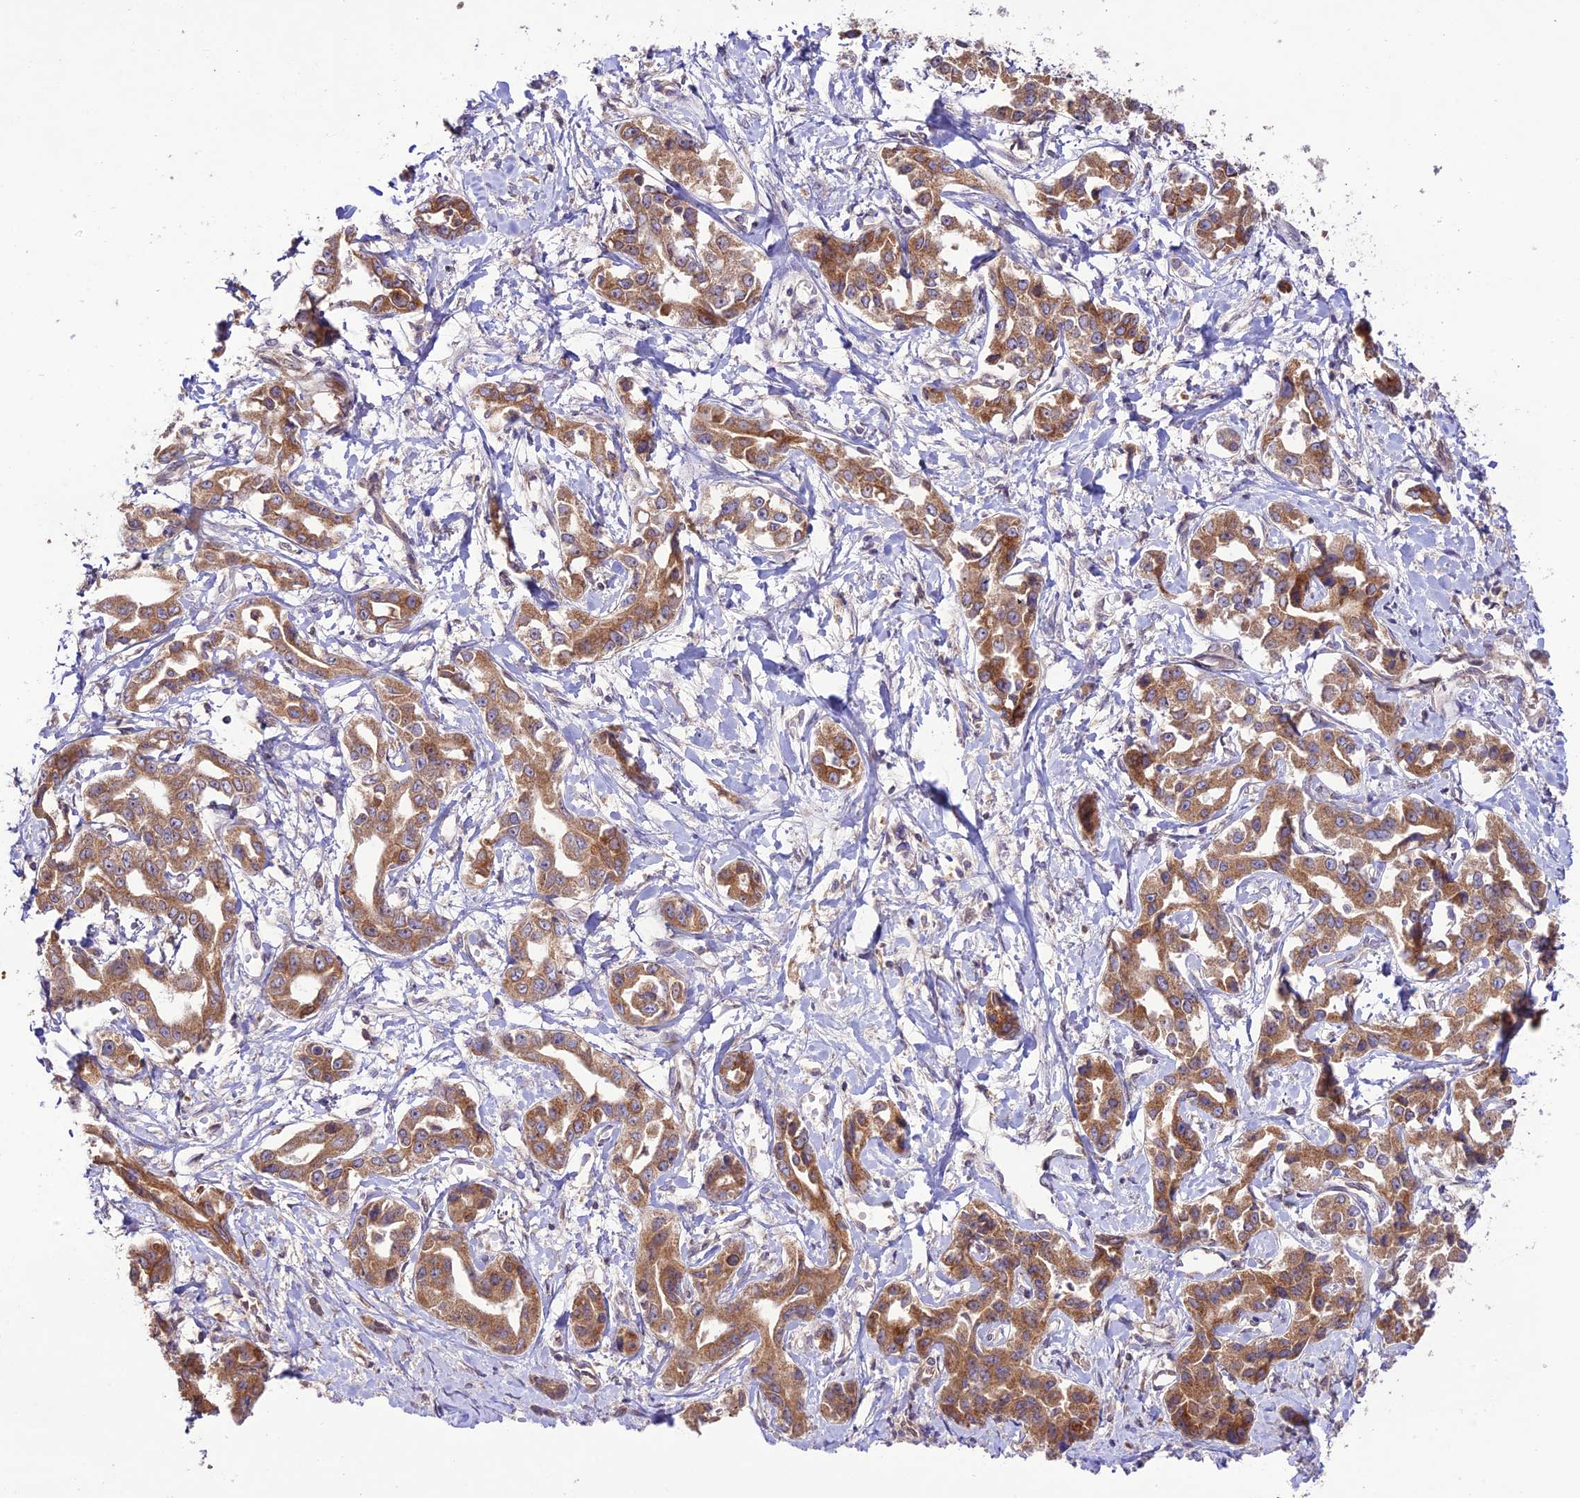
{"staining": {"intensity": "moderate", "quantity": ">75%", "location": "cytoplasmic/membranous"}, "tissue": "liver cancer", "cell_type": "Tumor cells", "image_type": "cancer", "snomed": [{"axis": "morphology", "description": "Cholangiocarcinoma"}, {"axis": "topography", "description": "Liver"}], "caption": "Immunohistochemistry (DAB (3,3'-diaminobenzidine)) staining of liver cancer demonstrates moderate cytoplasmic/membranous protein expression in about >75% of tumor cells. (IHC, brightfield microscopy, high magnification).", "gene": "TMEM259", "patient": {"sex": "male", "age": 59}}